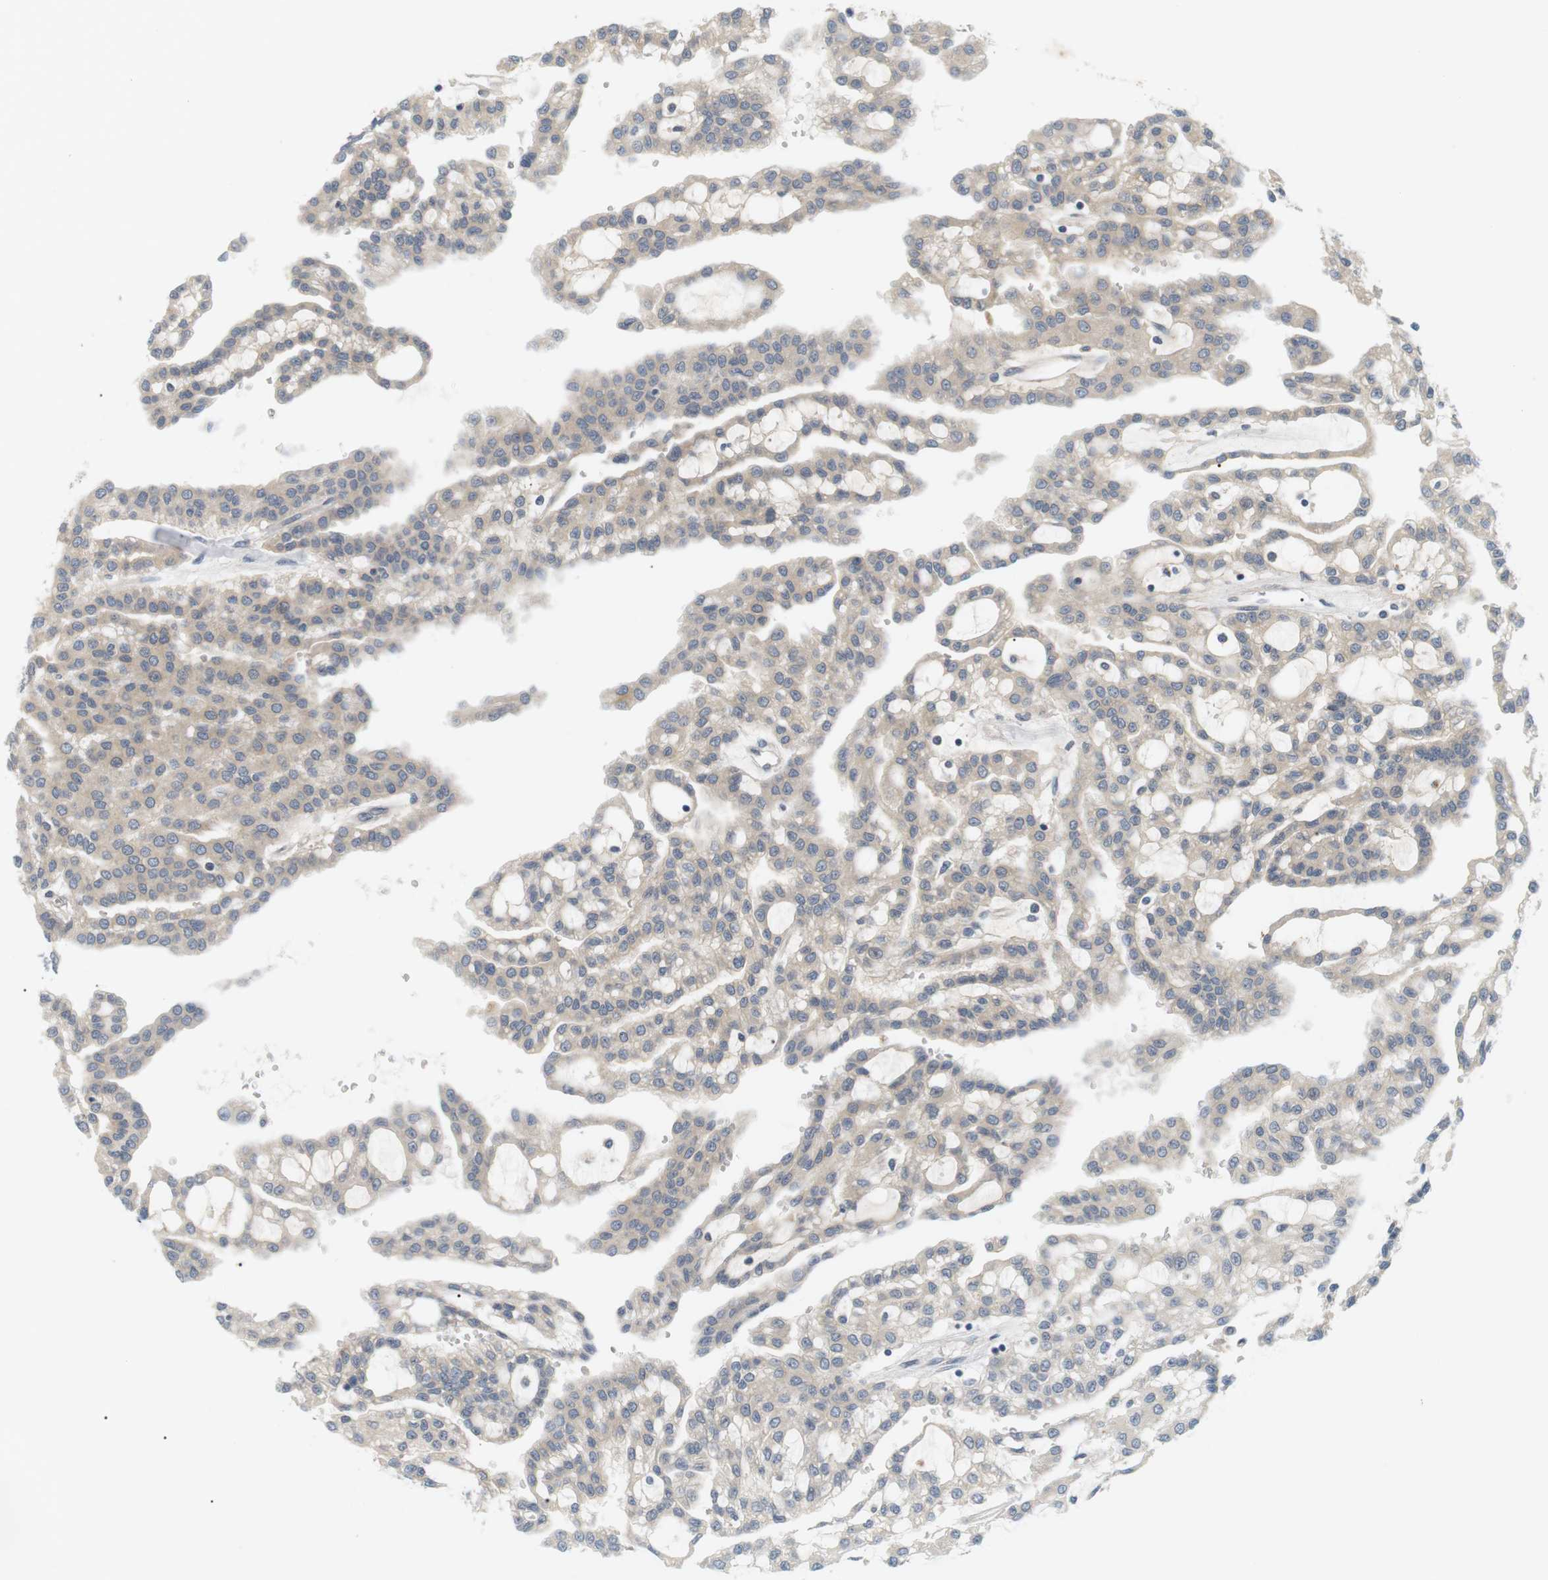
{"staining": {"intensity": "weak", "quantity": "<25%", "location": "cytoplasmic/membranous"}, "tissue": "renal cancer", "cell_type": "Tumor cells", "image_type": "cancer", "snomed": [{"axis": "morphology", "description": "Adenocarcinoma, NOS"}, {"axis": "topography", "description": "Kidney"}], "caption": "Immunohistochemistry (IHC) micrograph of renal cancer stained for a protein (brown), which displays no staining in tumor cells.", "gene": "EVA1C", "patient": {"sex": "male", "age": 63}}